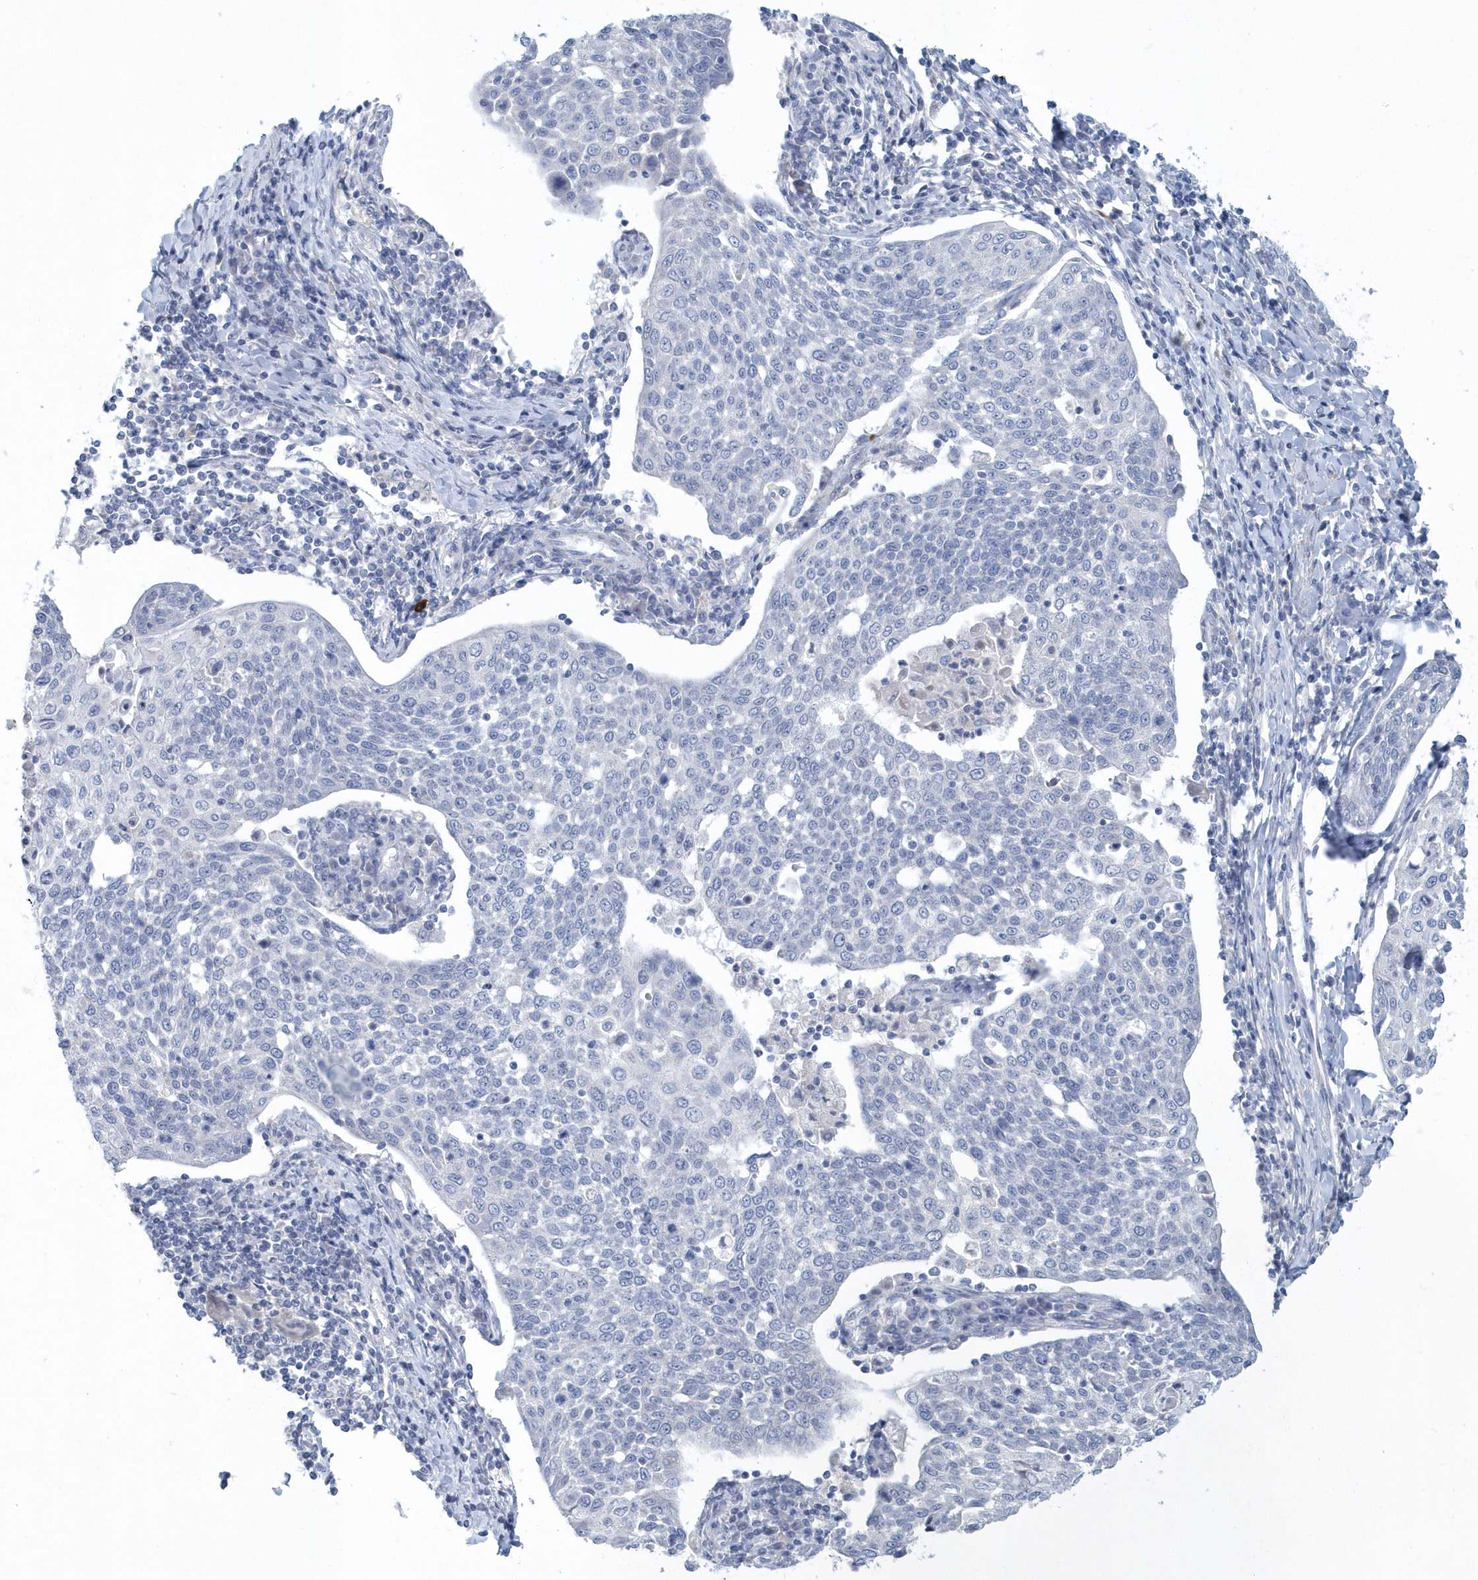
{"staining": {"intensity": "negative", "quantity": "none", "location": "none"}, "tissue": "cervical cancer", "cell_type": "Tumor cells", "image_type": "cancer", "snomed": [{"axis": "morphology", "description": "Squamous cell carcinoma, NOS"}, {"axis": "topography", "description": "Cervix"}], "caption": "Immunohistochemistry image of human cervical cancer stained for a protein (brown), which exhibits no expression in tumor cells. (Brightfield microscopy of DAB (3,3'-diaminobenzidine) immunohistochemistry (IHC) at high magnification).", "gene": "SPATA18", "patient": {"sex": "female", "age": 34}}